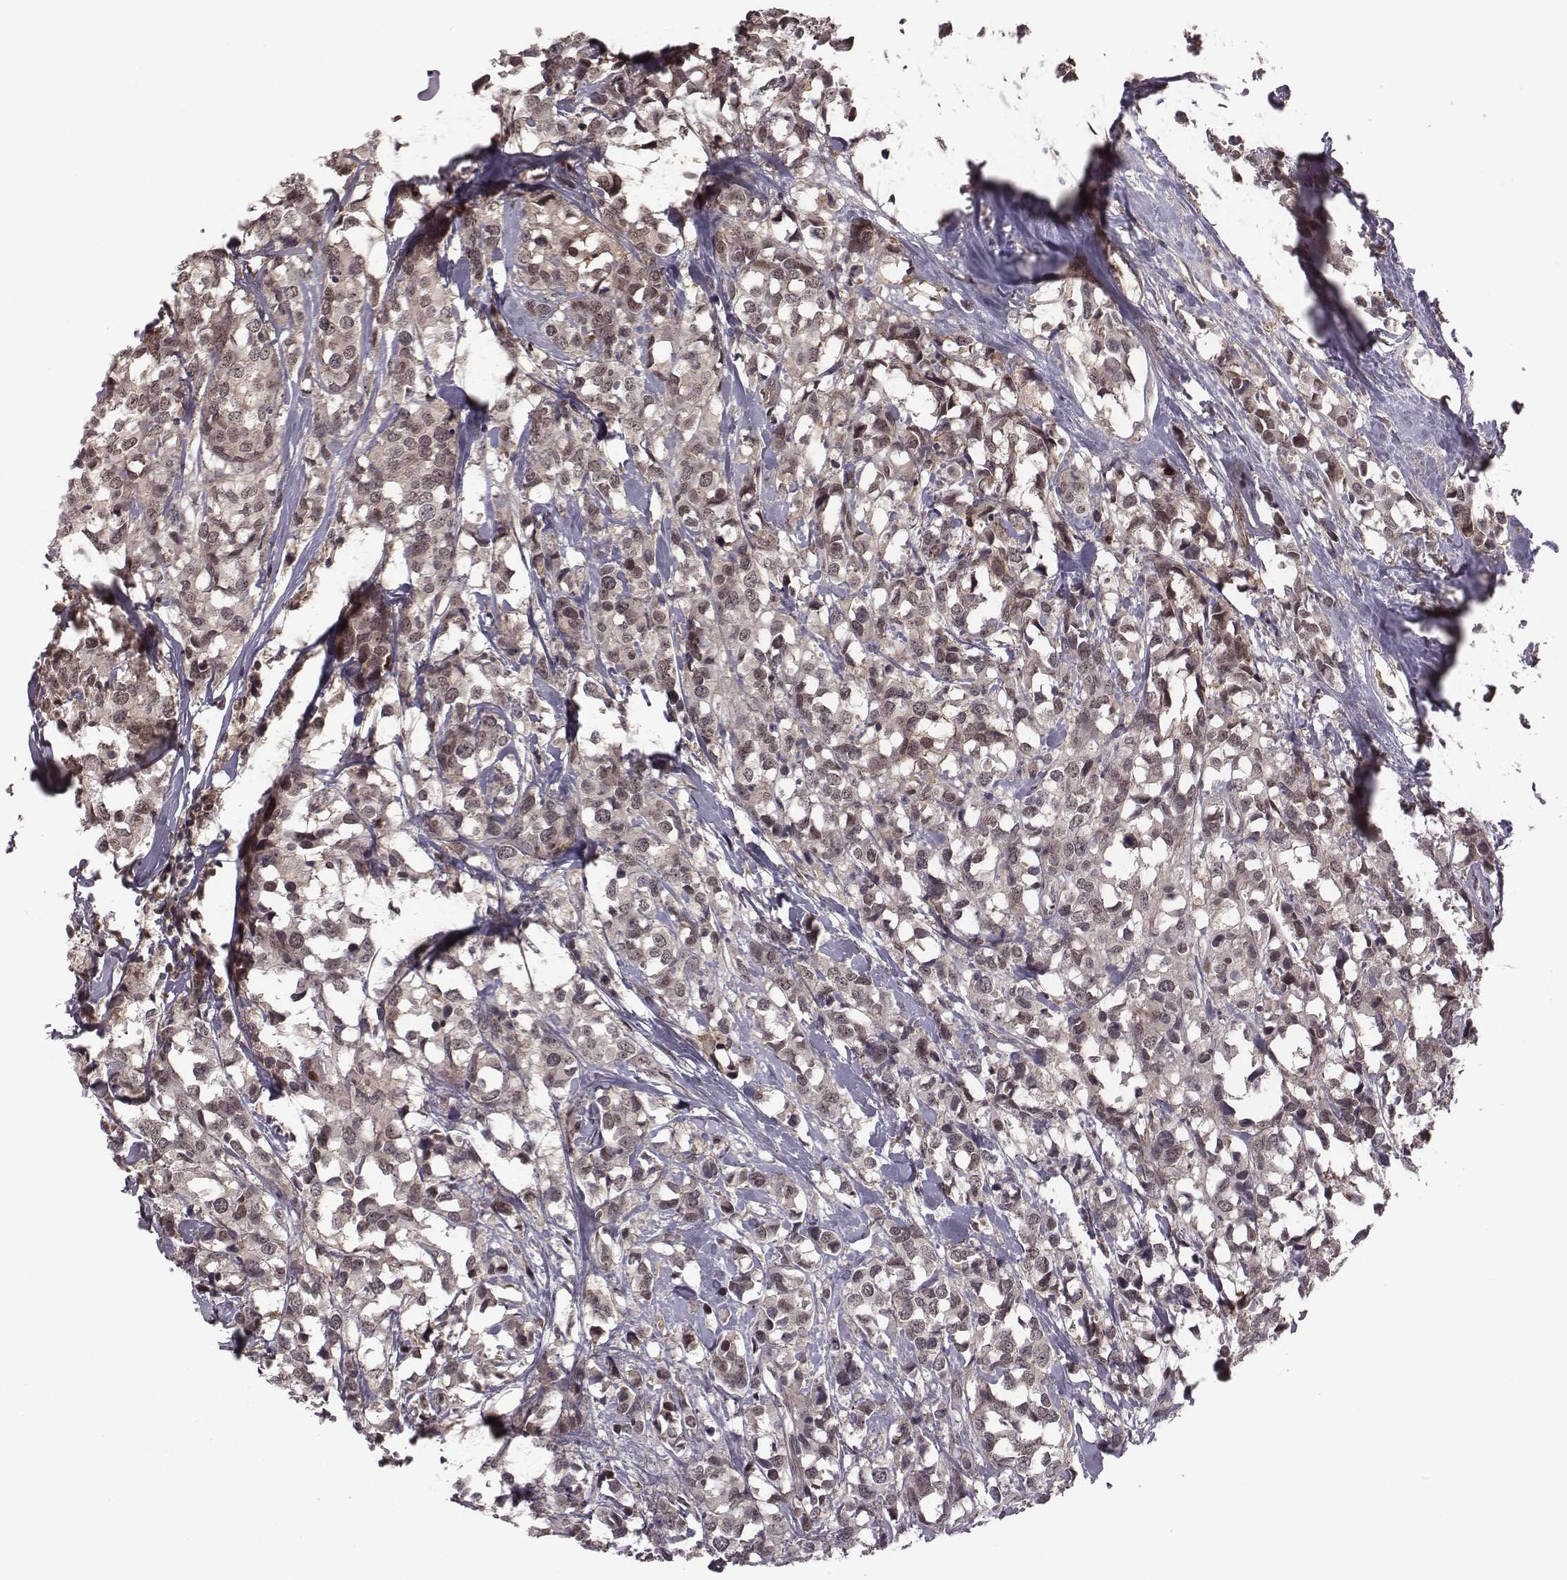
{"staining": {"intensity": "negative", "quantity": "none", "location": "none"}, "tissue": "breast cancer", "cell_type": "Tumor cells", "image_type": "cancer", "snomed": [{"axis": "morphology", "description": "Lobular carcinoma"}, {"axis": "topography", "description": "Breast"}], "caption": "Tumor cells are negative for brown protein staining in lobular carcinoma (breast).", "gene": "RPL3", "patient": {"sex": "female", "age": 59}}